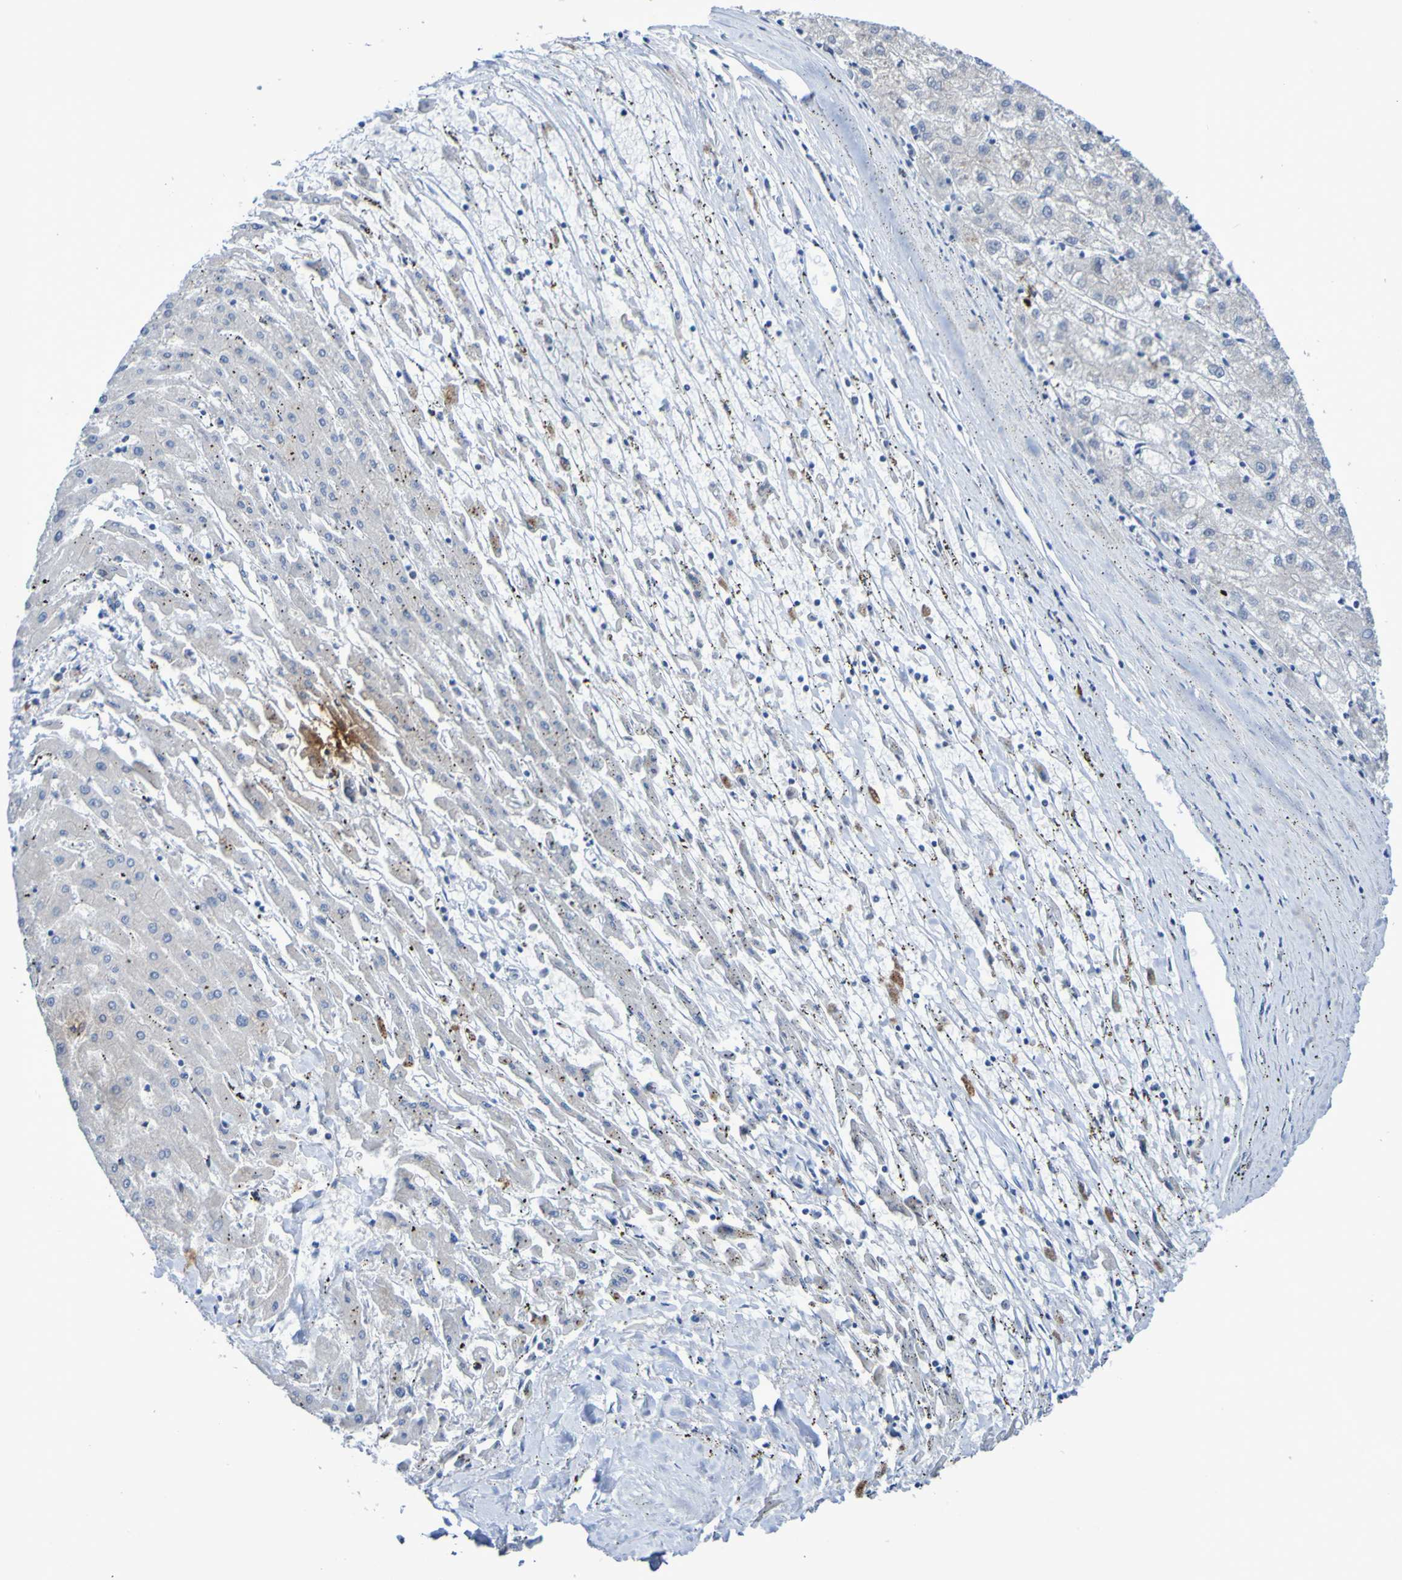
{"staining": {"intensity": "negative", "quantity": "none", "location": "none"}, "tissue": "liver cancer", "cell_type": "Tumor cells", "image_type": "cancer", "snomed": [{"axis": "morphology", "description": "Carcinoma, Hepatocellular, NOS"}, {"axis": "topography", "description": "Liver"}], "caption": "DAB immunohistochemical staining of hepatocellular carcinoma (liver) exhibits no significant expression in tumor cells.", "gene": "ATIC", "patient": {"sex": "male", "age": 72}}